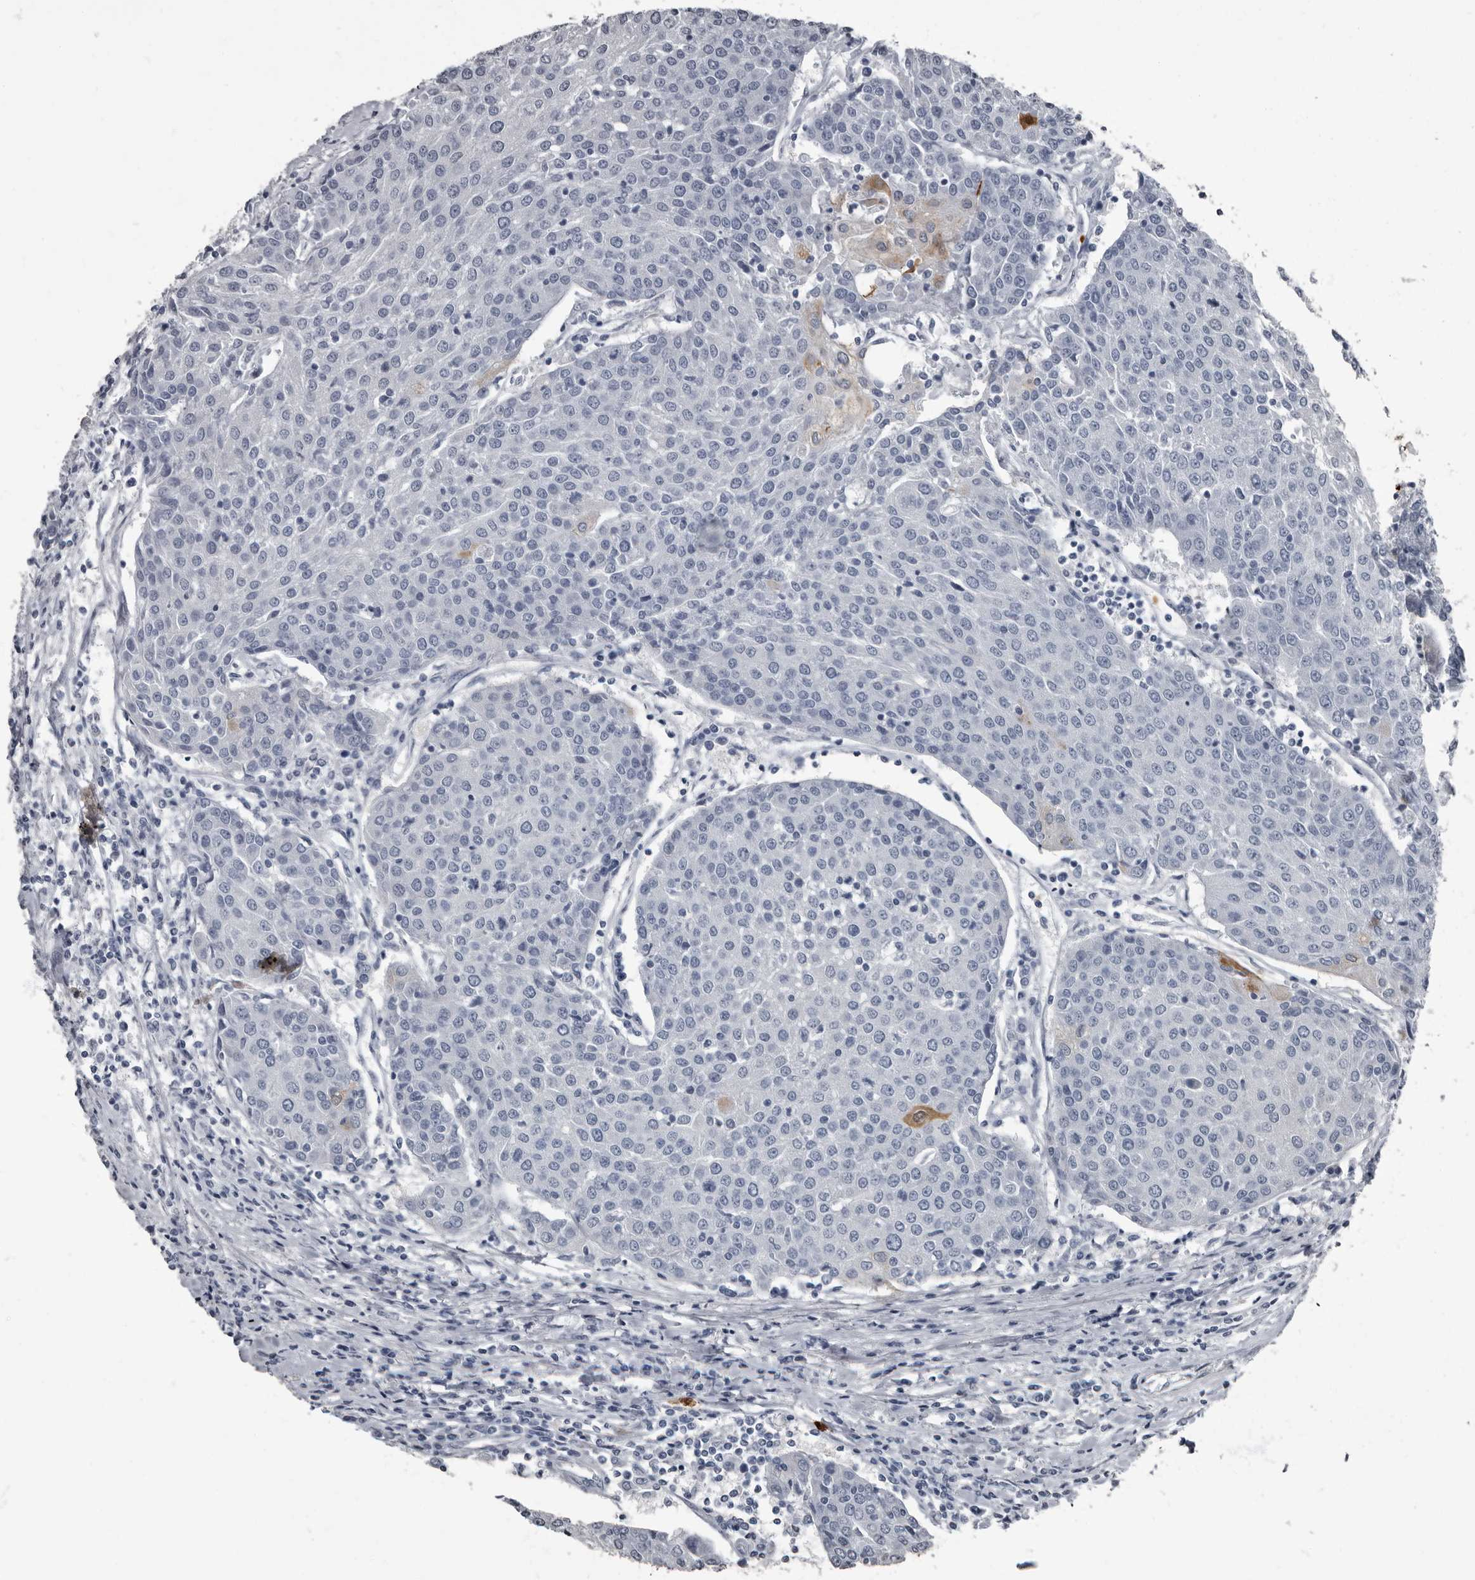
{"staining": {"intensity": "negative", "quantity": "none", "location": "none"}, "tissue": "urothelial cancer", "cell_type": "Tumor cells", "image_type": "cancer", "snomed": [{"axis": "morphology", "description": "Urothelial carcinoma, High grade"}, {"axis": "topography", "description": "Urinary bladder"}], "caption": "Tumor cells are negative for brown protein staining in urothelial cancer.", "gene": "TPD52L1", "patient": {"sex": "female", "age": 85}}